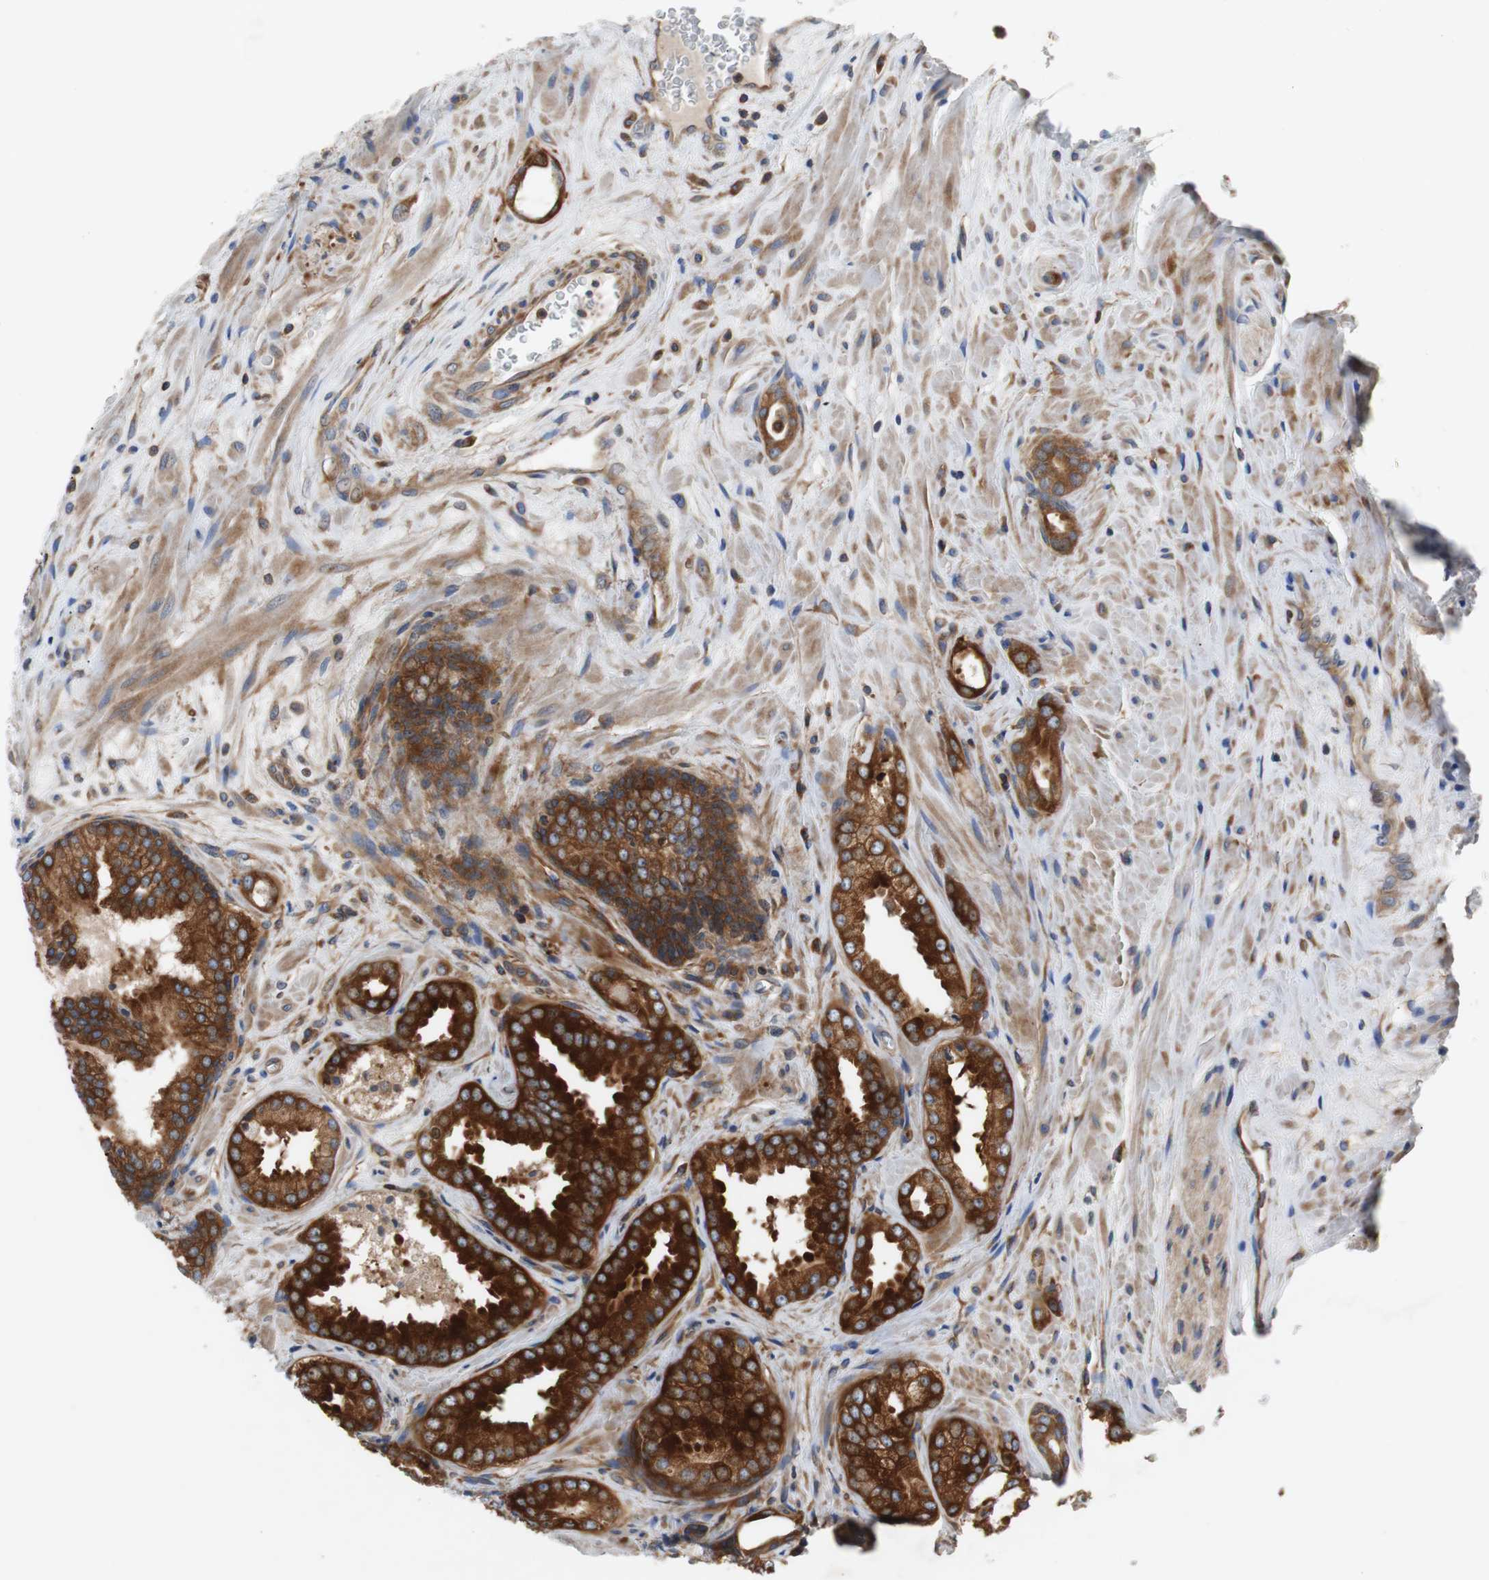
{"staining": {"intensity": "strong", "quantity": ">75%", "location": "cytoplasmic/membranous"}, "tissue": "prostate cancer", "cell_type": "Tumor cells", "image_type": "cancer", "snomed": [{"axis": "morphology", "description": "Adenocarcinoma, Low grade"}, {"axis": "topography", "description": "Prostate"}], "caption": "Immunohistochemistry (IHC) micrograph of neoplastic tissue: human prostate cancer stained using immunohistochemistry demonstrates high levels of strong protein expression localized specifically in the cytoplasmic/membranous of tumor cells, appearing as a cytoplasmic/membranous brown color.", "gene": "GYS1", "patient": {"sex": "male", "age": 60}}